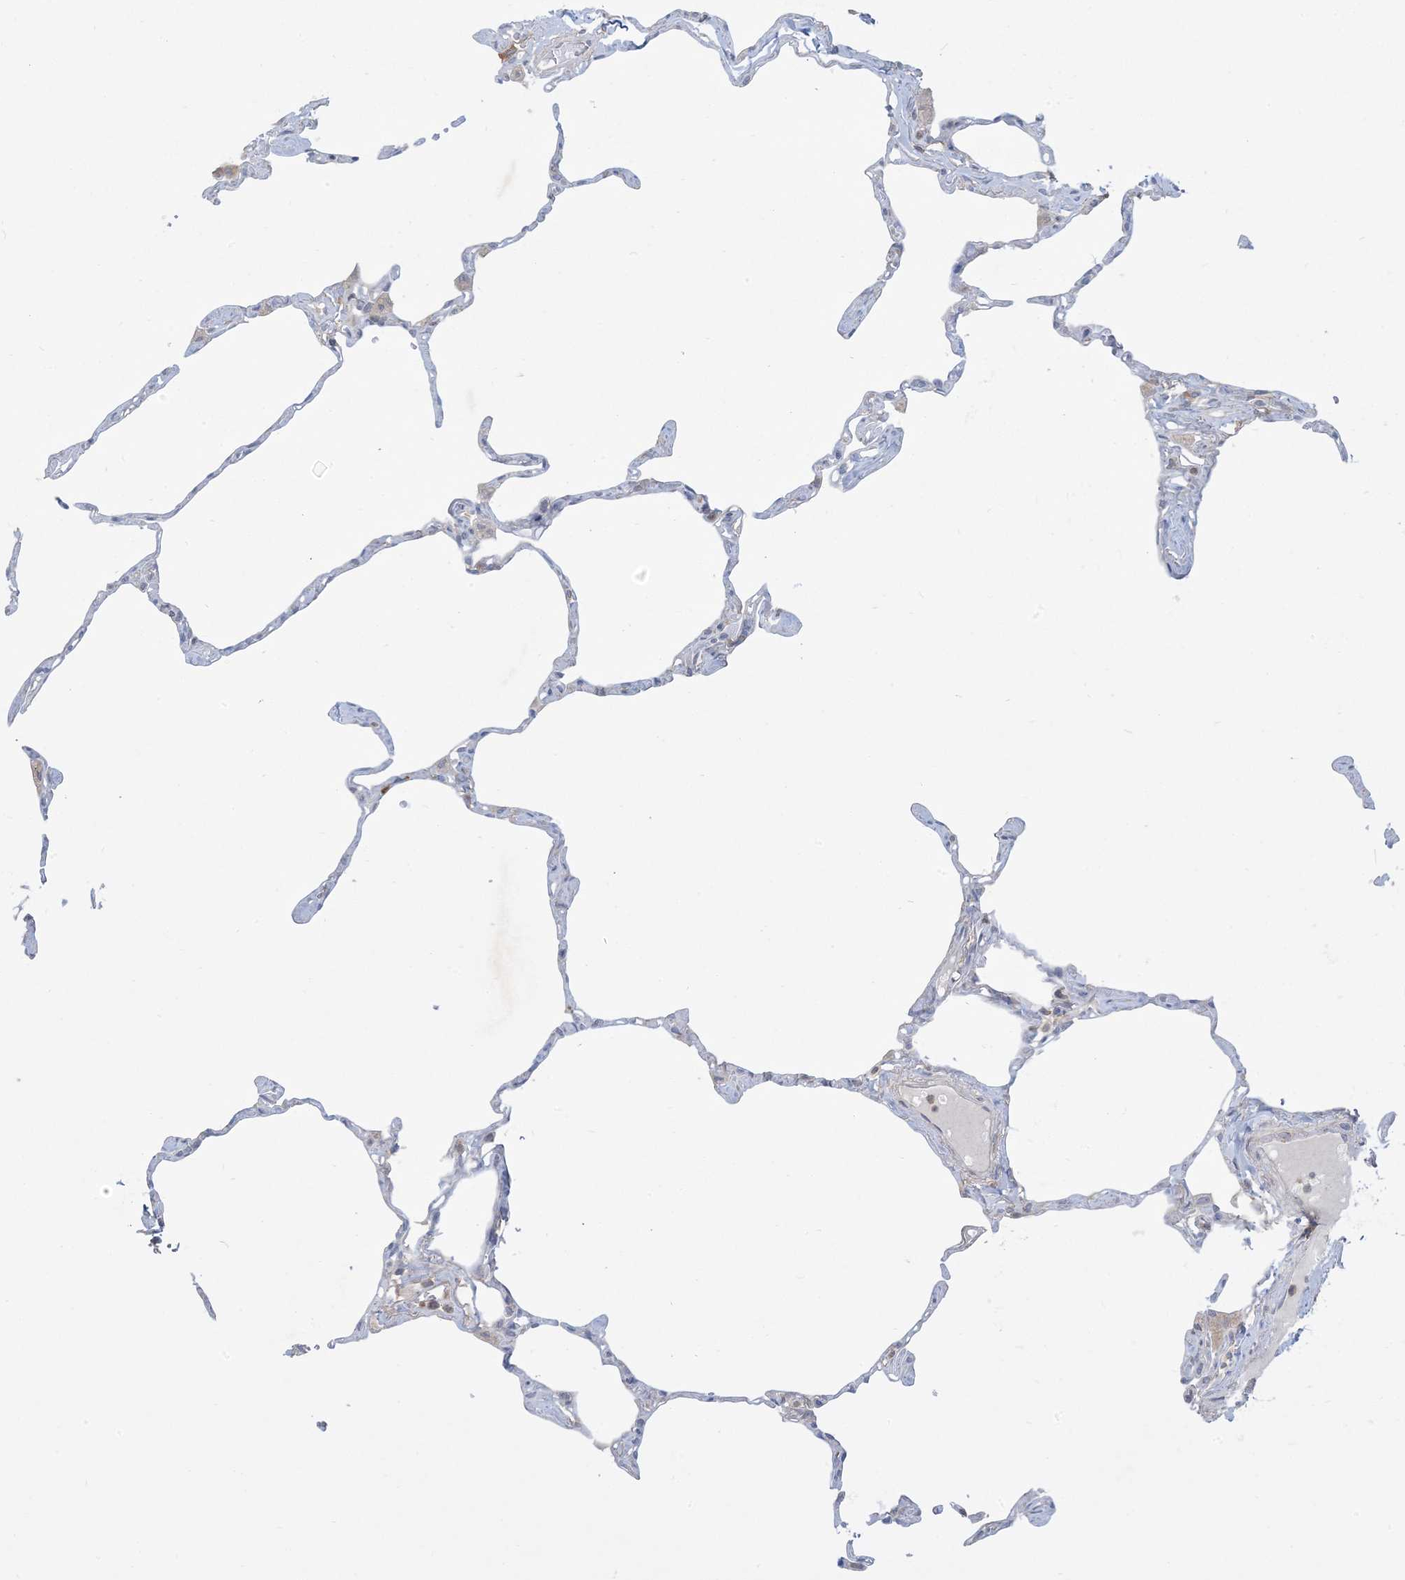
{"staining": {"intensity": "negative", "quantity": "none", "location": "none"}, "tissue": "lung", "cell_type": "Alveolar cells", "image_type": "normal", "snomed": [{"axis": "morphology", "description": "Normal tissue, NOS"}, {"axis": "topography", "description": "Lung"}], "caption": "IHC micrograph of normal lung: lung stained with DAB (3,3'-diaminobenzidine) demonstrates no significant protein expression in alveolar cells.", "gene": "AOC1", "patient": {"sex": "male", "age": 65}}